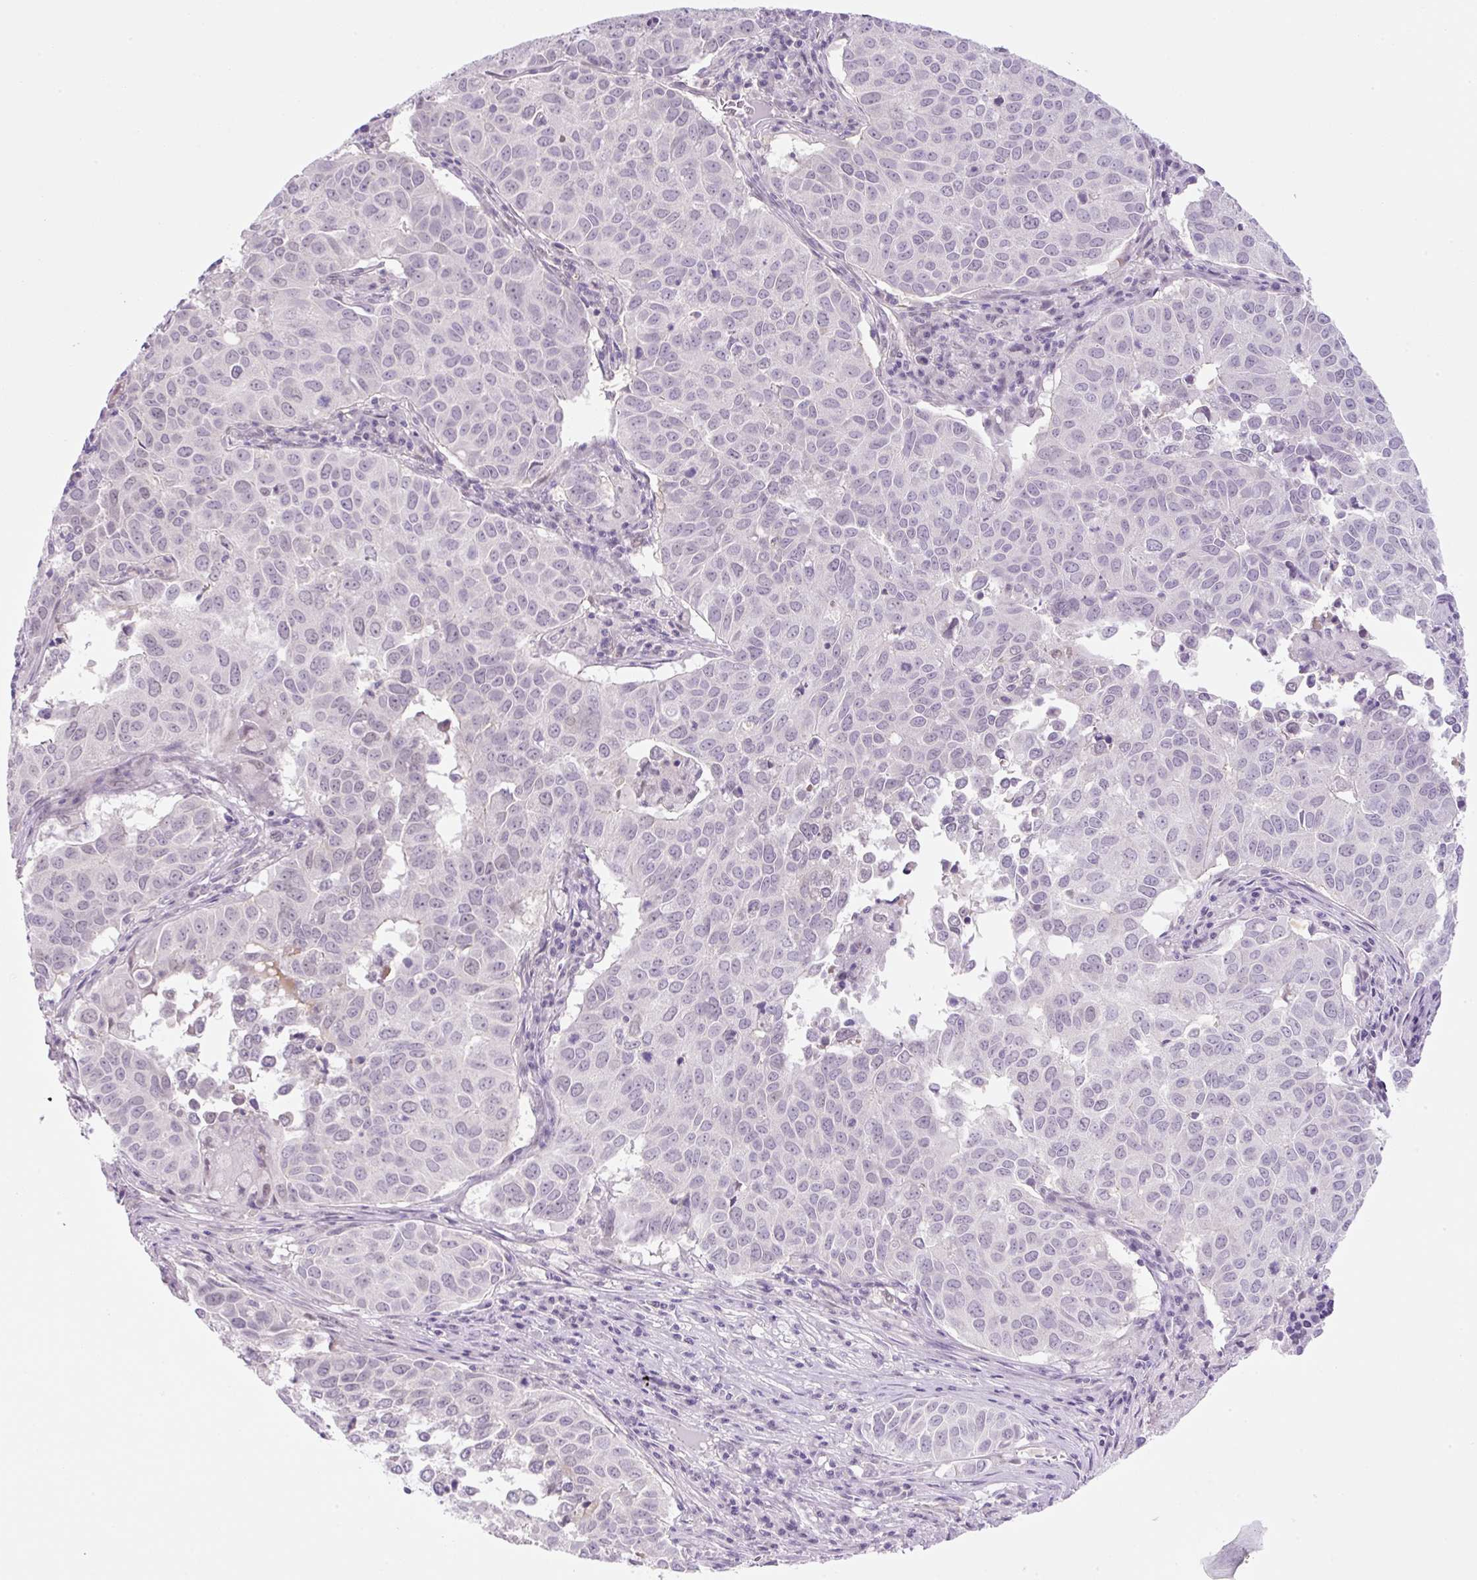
{"staining": {"intensity": "negative", "quantity": "none", "location": "none"}, "tissue": "lung cancer", "cell_type": "Tumor cells", "image_type": "cancer", "snomed": [{"axis": "morphology", "description": "Adenocarcinoma, NOS"}, {"axis": "topography", "description": "Lung"}], "caption": "Immunohistochemistry (IHC) of human adenocarcinoma (lung) demonstrates no staining in tumor cells.", "gene": "SYNE3", "patient": {"sex": "female", "age": 50}}